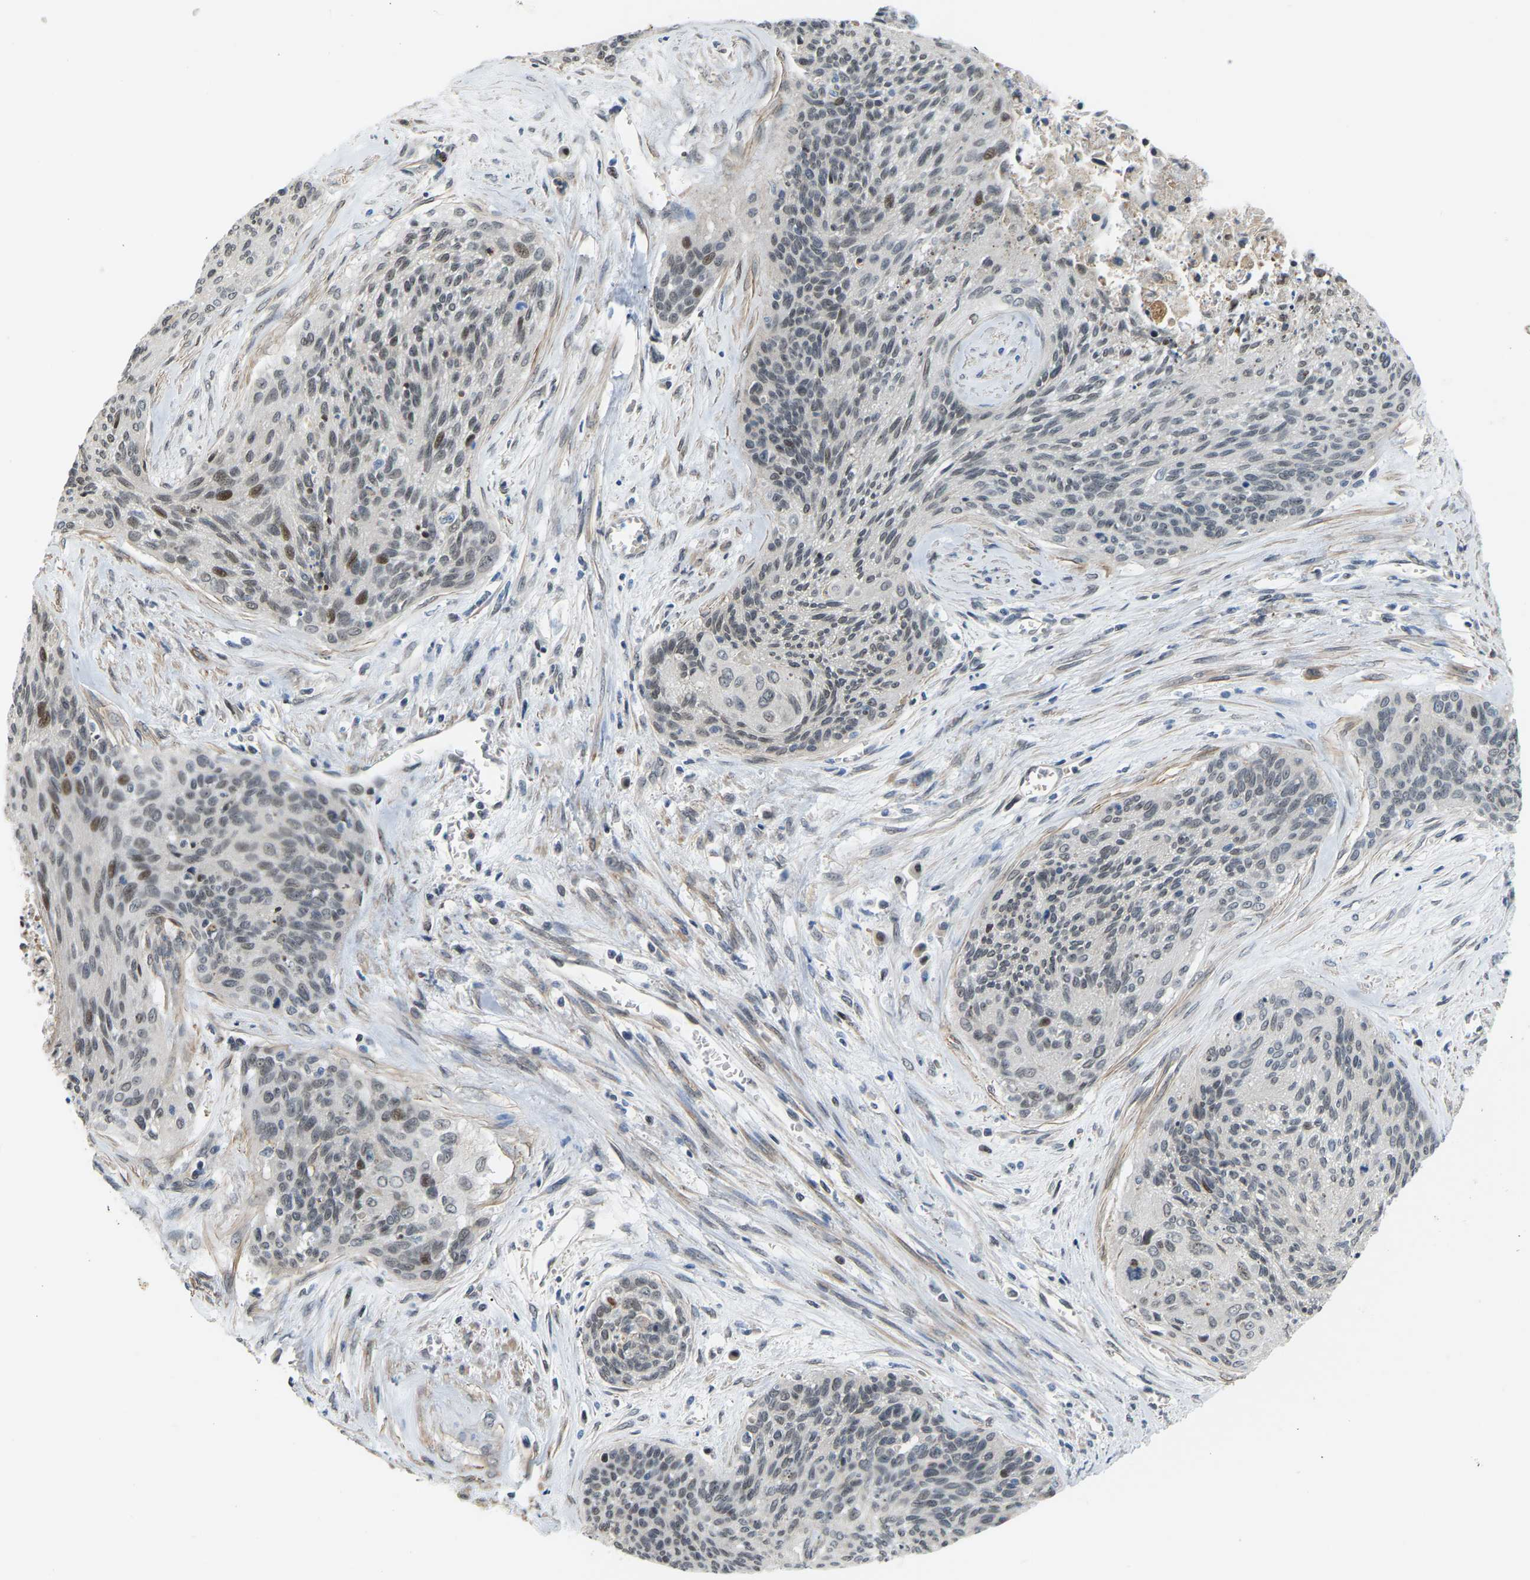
{"staining": {"intensity": "negative", "quantity": "none", "location": "none"}, "tissue": "cervical cancer", "cell_type": "Tumor cells", "image_type": "cancer", "snomed": [{"axis": "morphology", "description": "Squamous cell carcinoma, NOS"}, {"axis": "topography", "description": "Cervix"}], "caption": "DAB (3,3'-diaminobenzidine) immunohistochemical staining of squamous cell carcinoma (cervical) shows no significant positivity in tumor cells.", "gene": "CROT", "patient": {"sex": "female", "age": 55}}